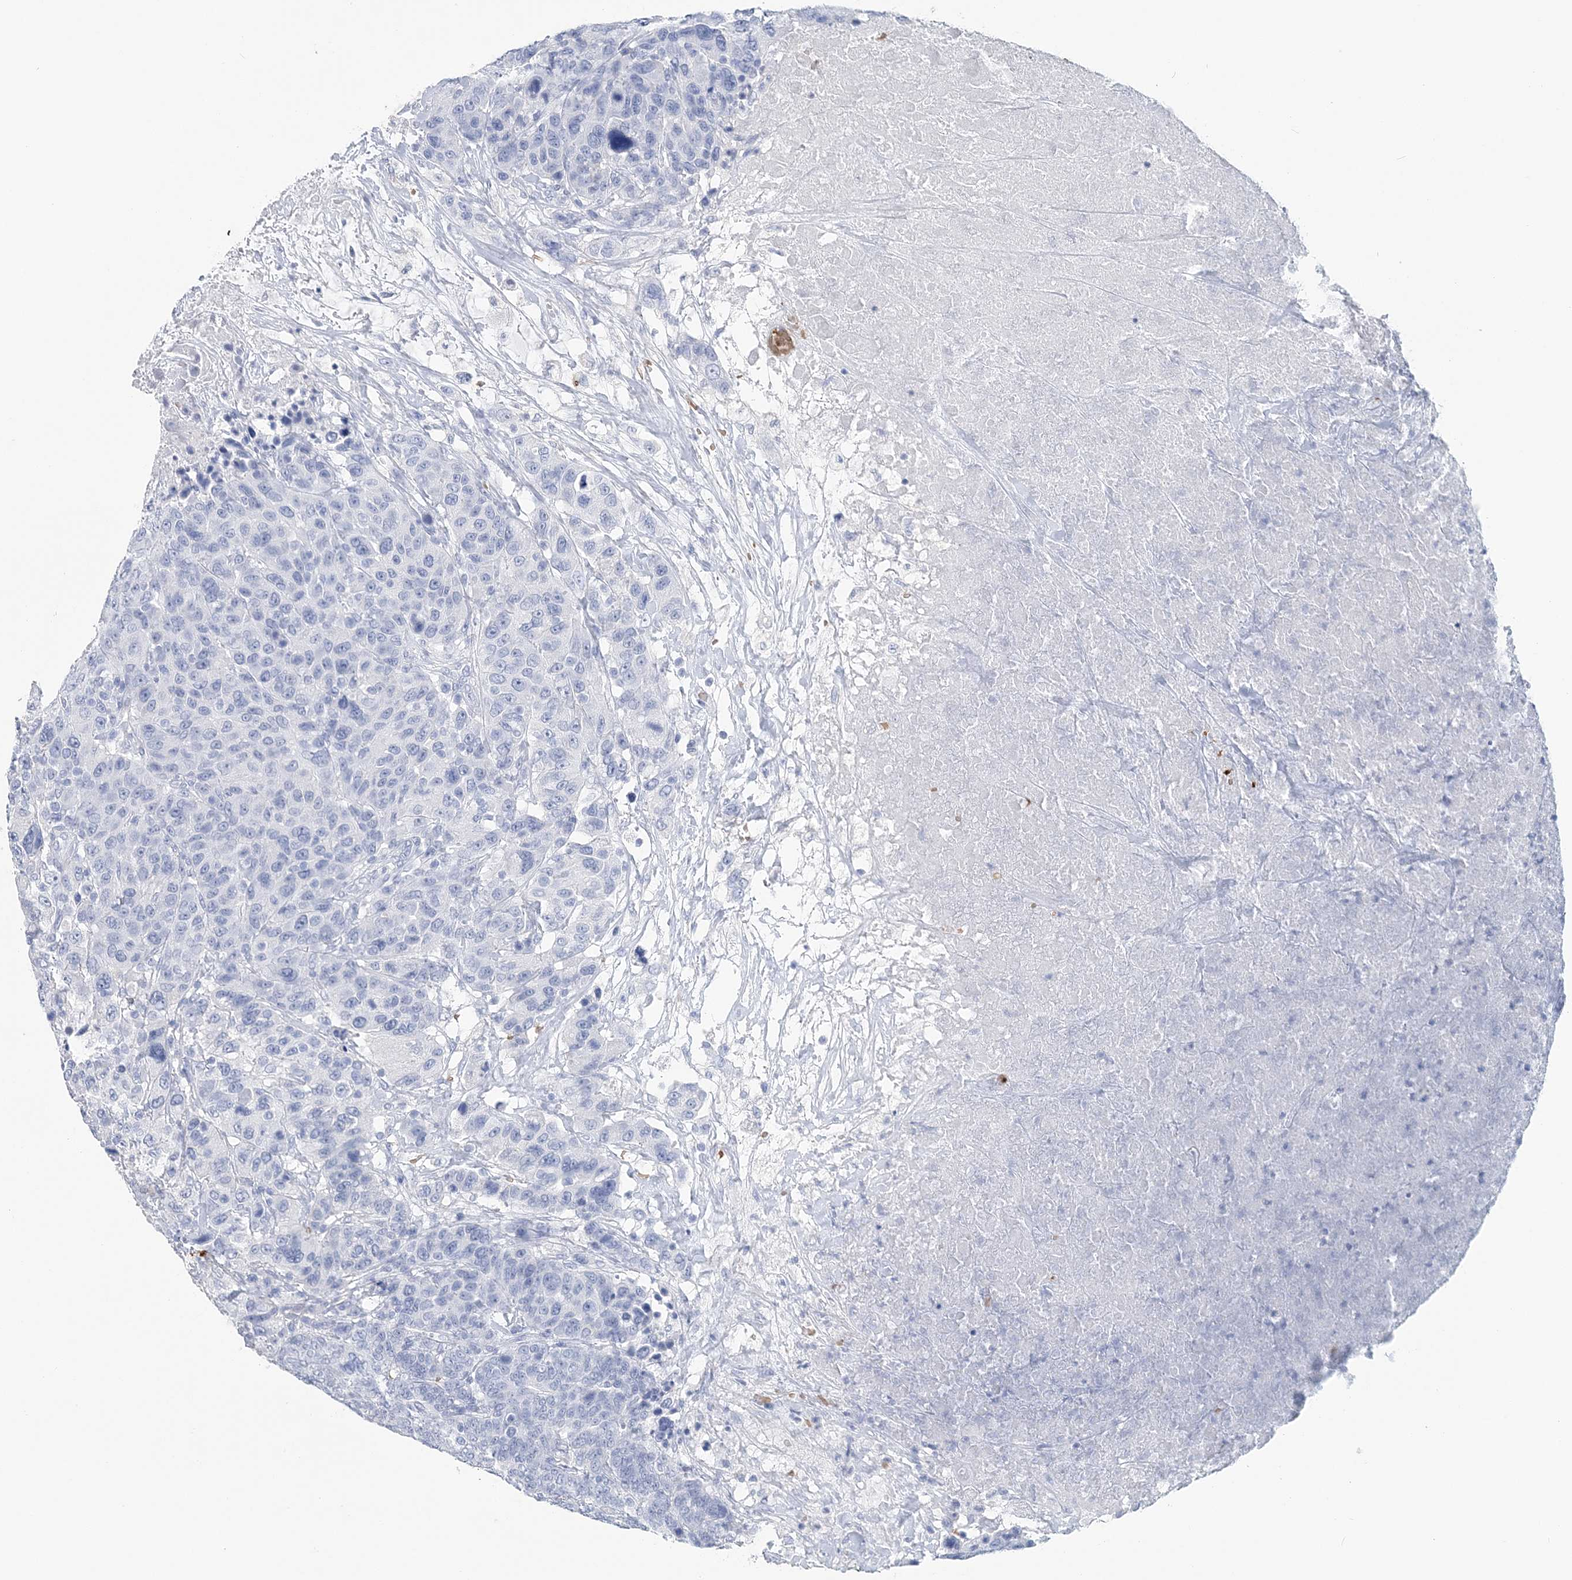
{"staining": {"intensity": "negative", "quantity": "none", "location": "none"}, "tissue": "breast cancer", "cell_type": "Tumor cells", "image_type": "cancer", "snomed": [{"axis": "morphology", "description": "Duct carcinoma"}, {"axis": "topography", "description": "Breast"}], "caption": "High magnification brightfield microscopy of breast cancer (intraductal carcinoma) stained with DAB (brown) and counterstained with hematoxylin (blue): tumor cells show no significant positivity. The staining is performed using DAB brown chromogen with nuclei counter-stained in using hematoxylin.", "gene": "HBD", "patient": {"sex": "female", "age": 37}}